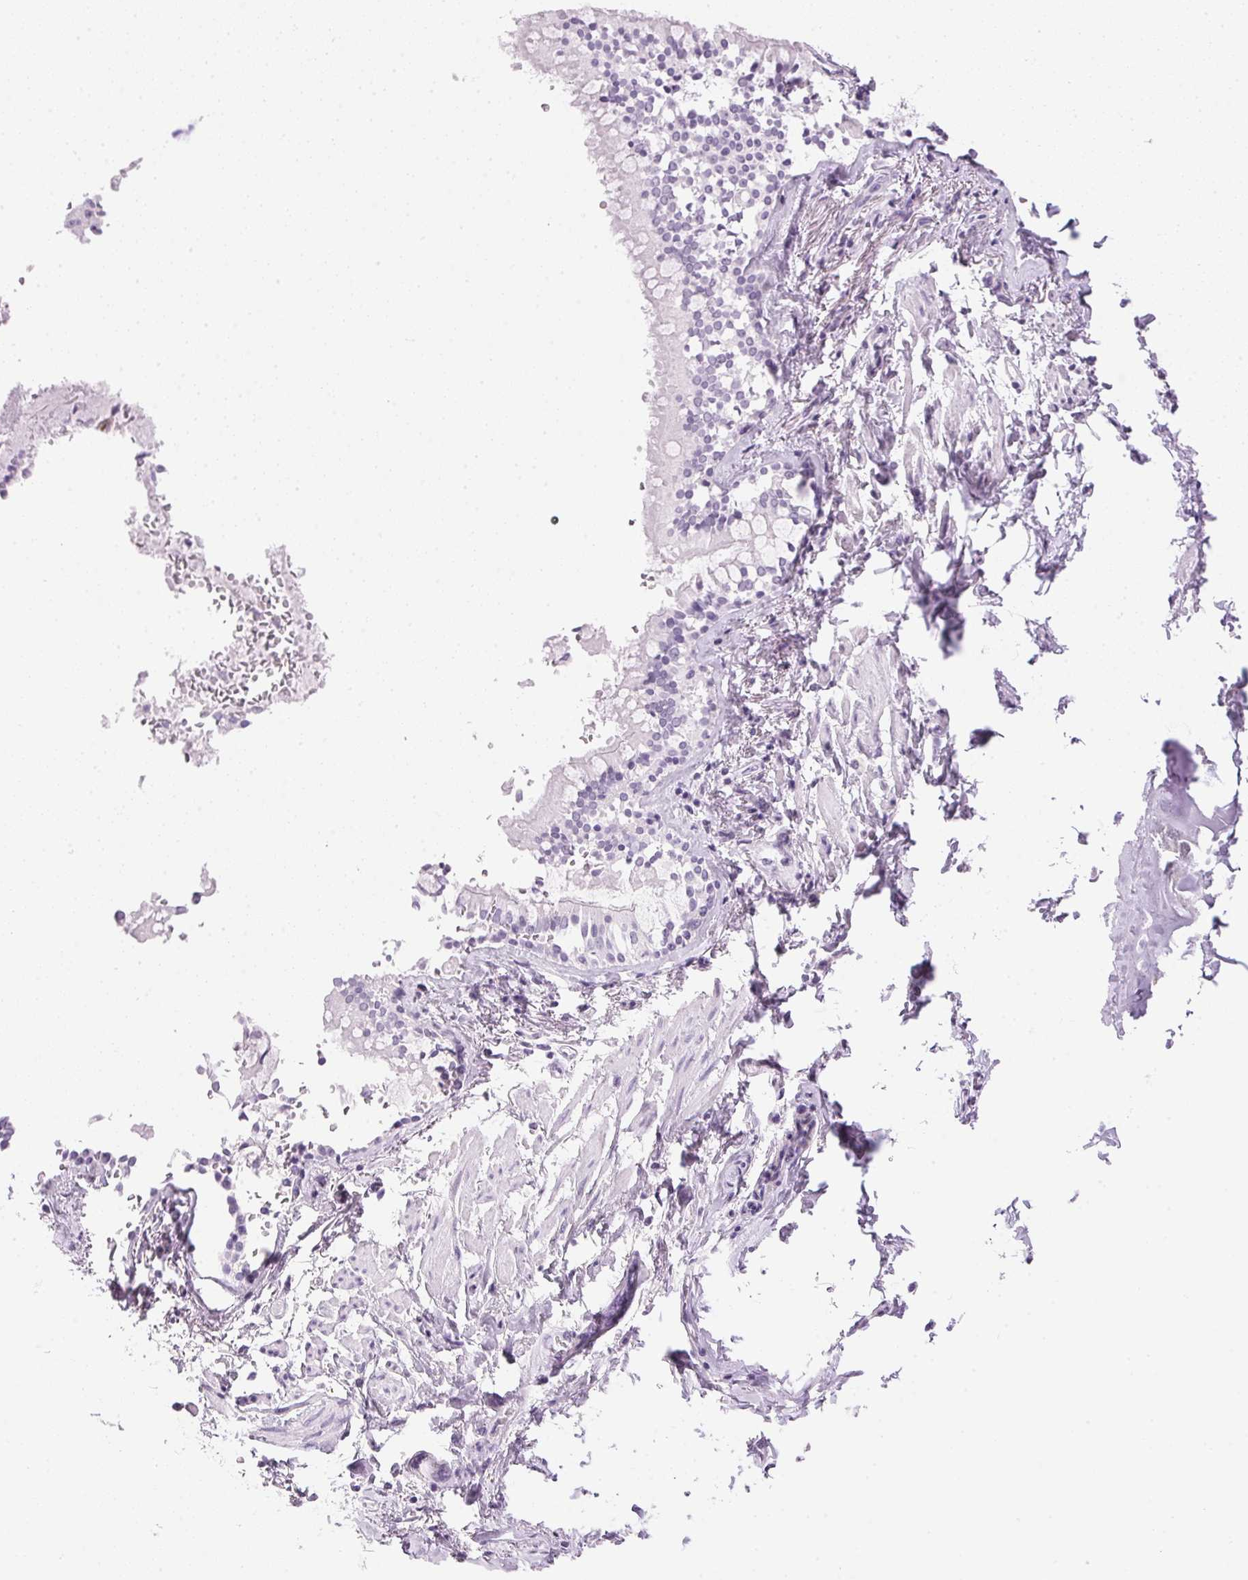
{"staining": {"intensity": "negative", "quantity": "none", "location": "none"}, "tissue": "adipose tissue", "cell_type": "Adipocytes", "image_type": "normal", "snomed": [{"axis": "morphology", "description": "Normal tissue, NOS"}, {"axis": "topography", "description": "Cartilage tissue"}, {"axis": "topography", "description": "Bronchus"}, {"axis": "topography", "description": "Peripheral nerve tissue"}], "caption": "Adipose tissue stained for a protein using immunohistochemistry (IHC) reveals no expression adipocytes.", "gene": "IGFBP1", "patient": {"sex": "male", "age": 67}}